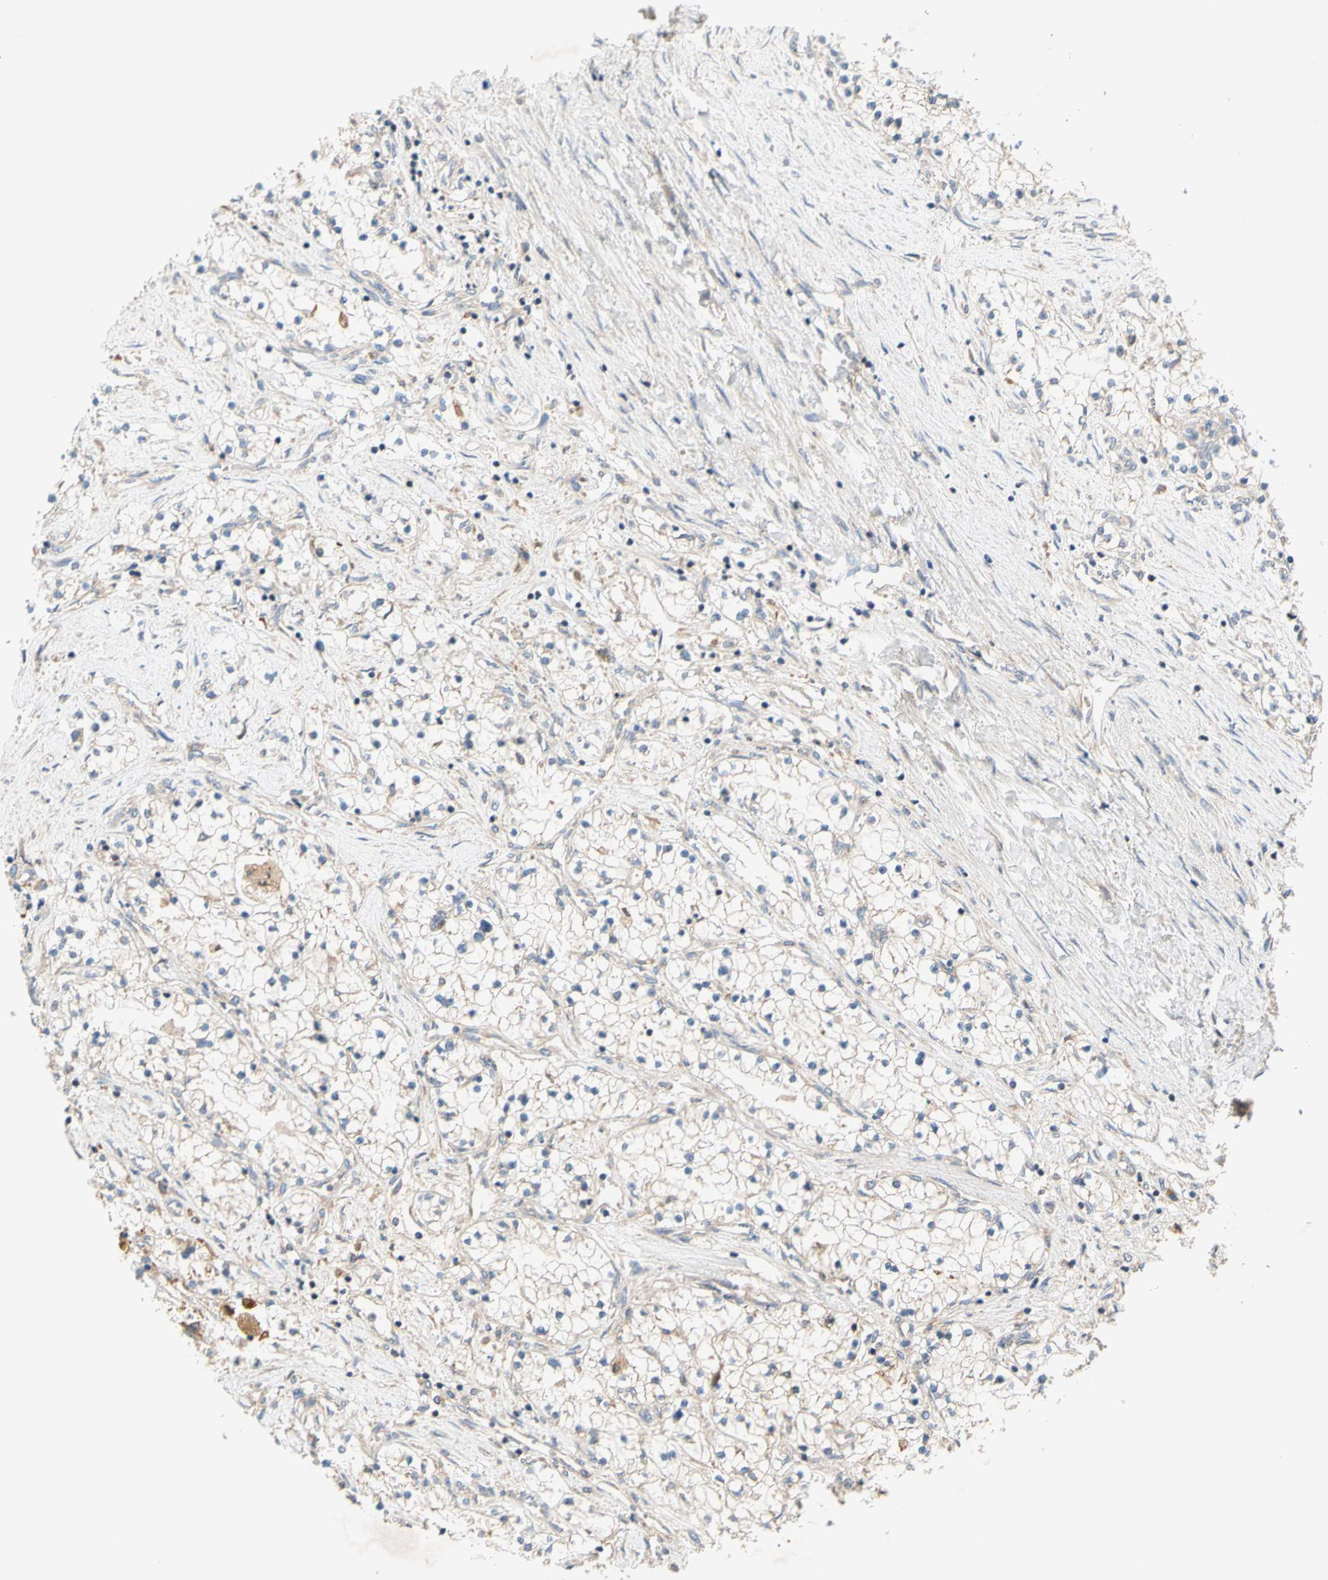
{"staining": {"intensity": "negative", "quantity": "none", "location": "none"}, "tissue": "renal cancer", "cell_type": "Tumor cells", "image_type": "cancer", "snomed": [{"axis": "morphology", "description": "Adenocarcinoma, NOS"}, {"axis": "topography", "description": "Kidney"}], "caption": "High magnification brightfield microscopy of renal cancer stained with DAB (brown) and counterstained with hematoxylin (blue): tumor cells show no significant positivity.", "gene": "MBTPS2", "patient": {"sex": "male", "age": 68}}